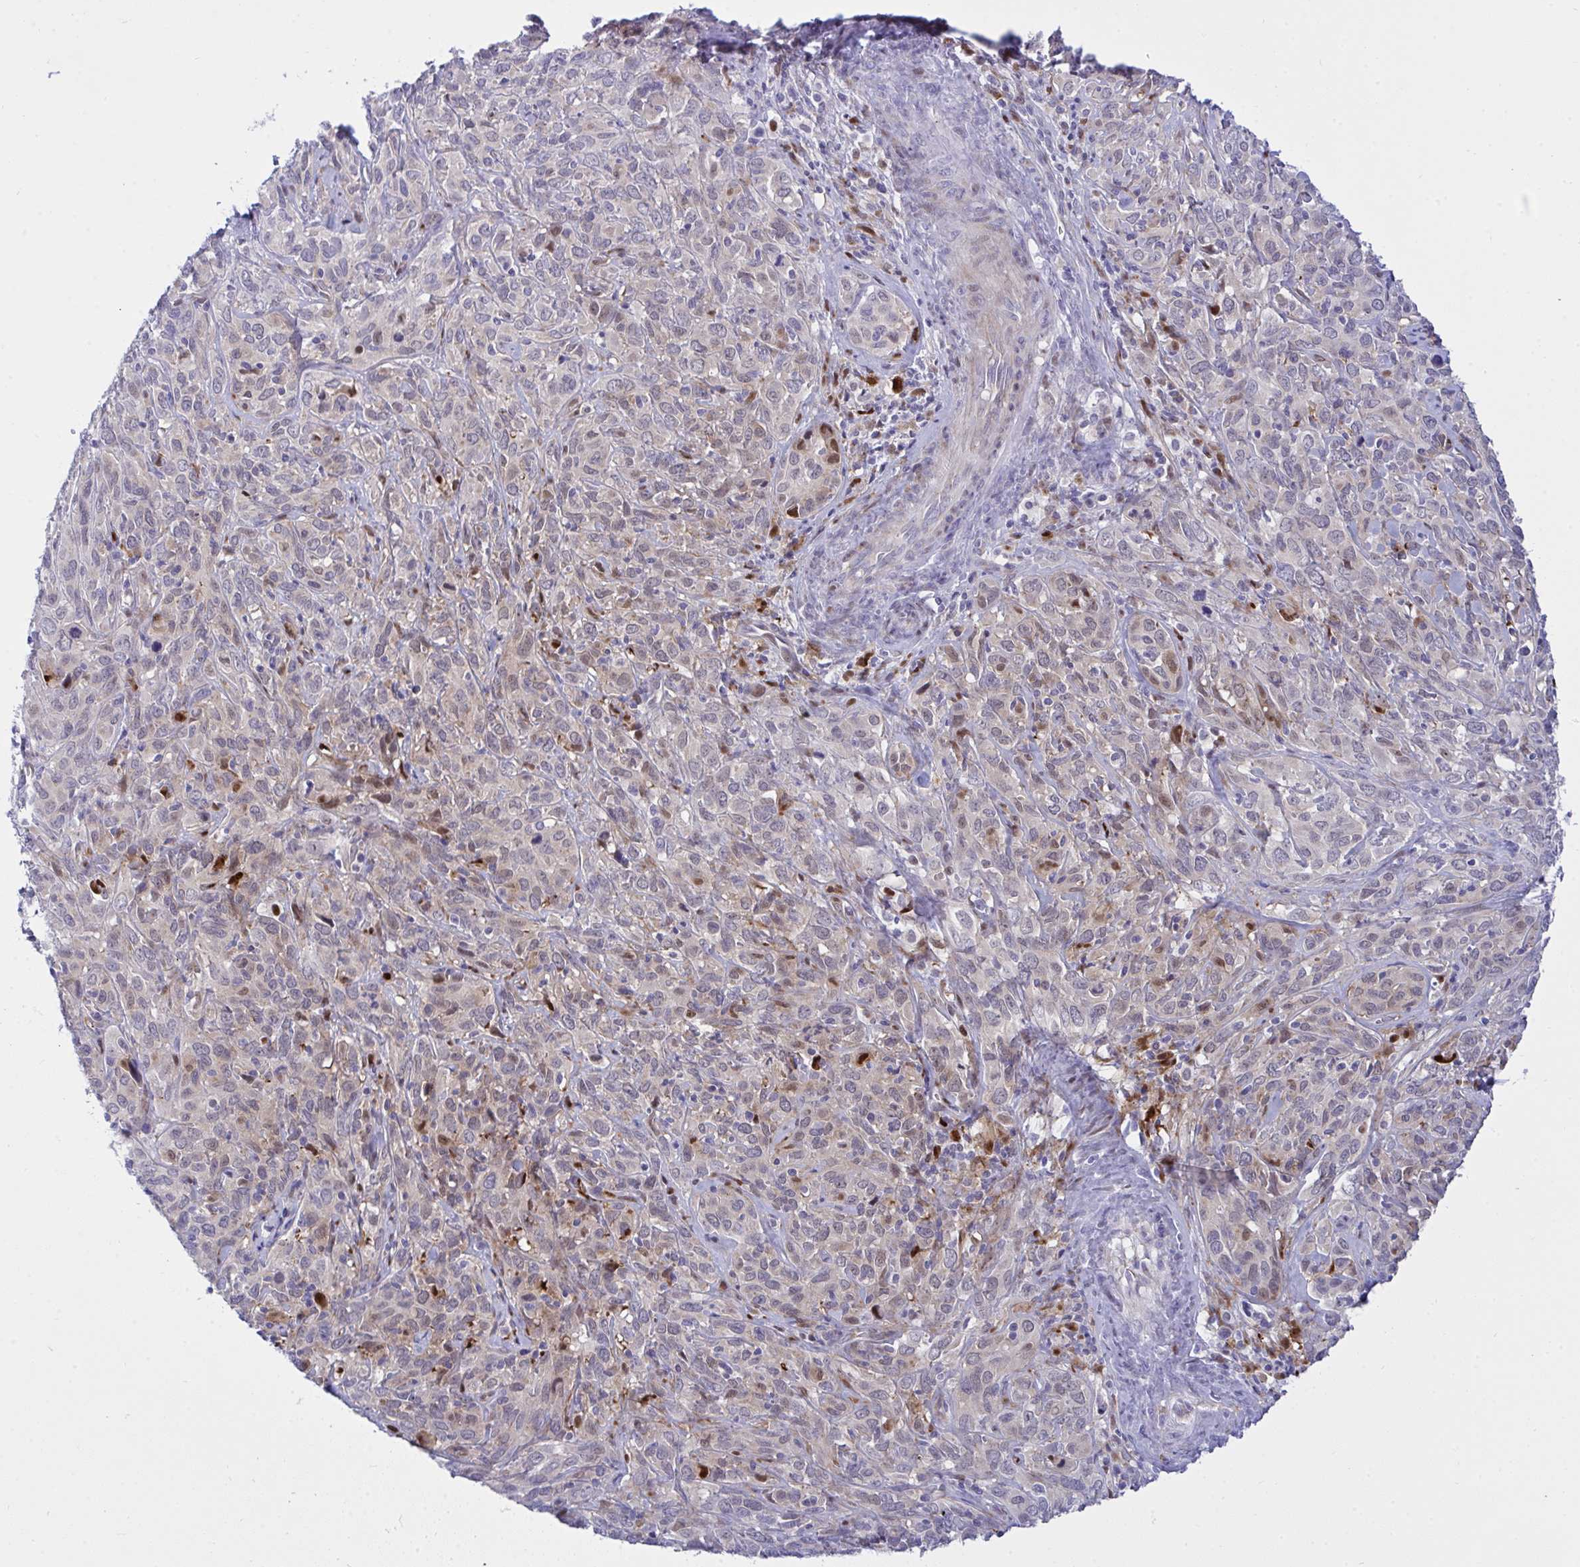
{"staining": {"intensity": "moderate", "quantity": "25%-75%", "location": "cytoplasmic/membranous,nuclear"}, "tissue": "cervical cancer", "cell_type": "Tumor cells", "image_type": "cancer", "snomed": [{"axis": "morphology", "description": "Normal tissue, NOS"}, {"axis": "morphology", "description": "Squamous cell carcinoma, NOS"}, {"axis": "topography", "description": "Cervix"}], "caption": "Protein staining reveals moderate cytoplasmic/membranous and nuclear positivity in about 25%-75% of tumor cells in squamous cell carcinoma (cervical).", "gene": "ZNF554", "patient": {"sex": "female", "age": 51}}